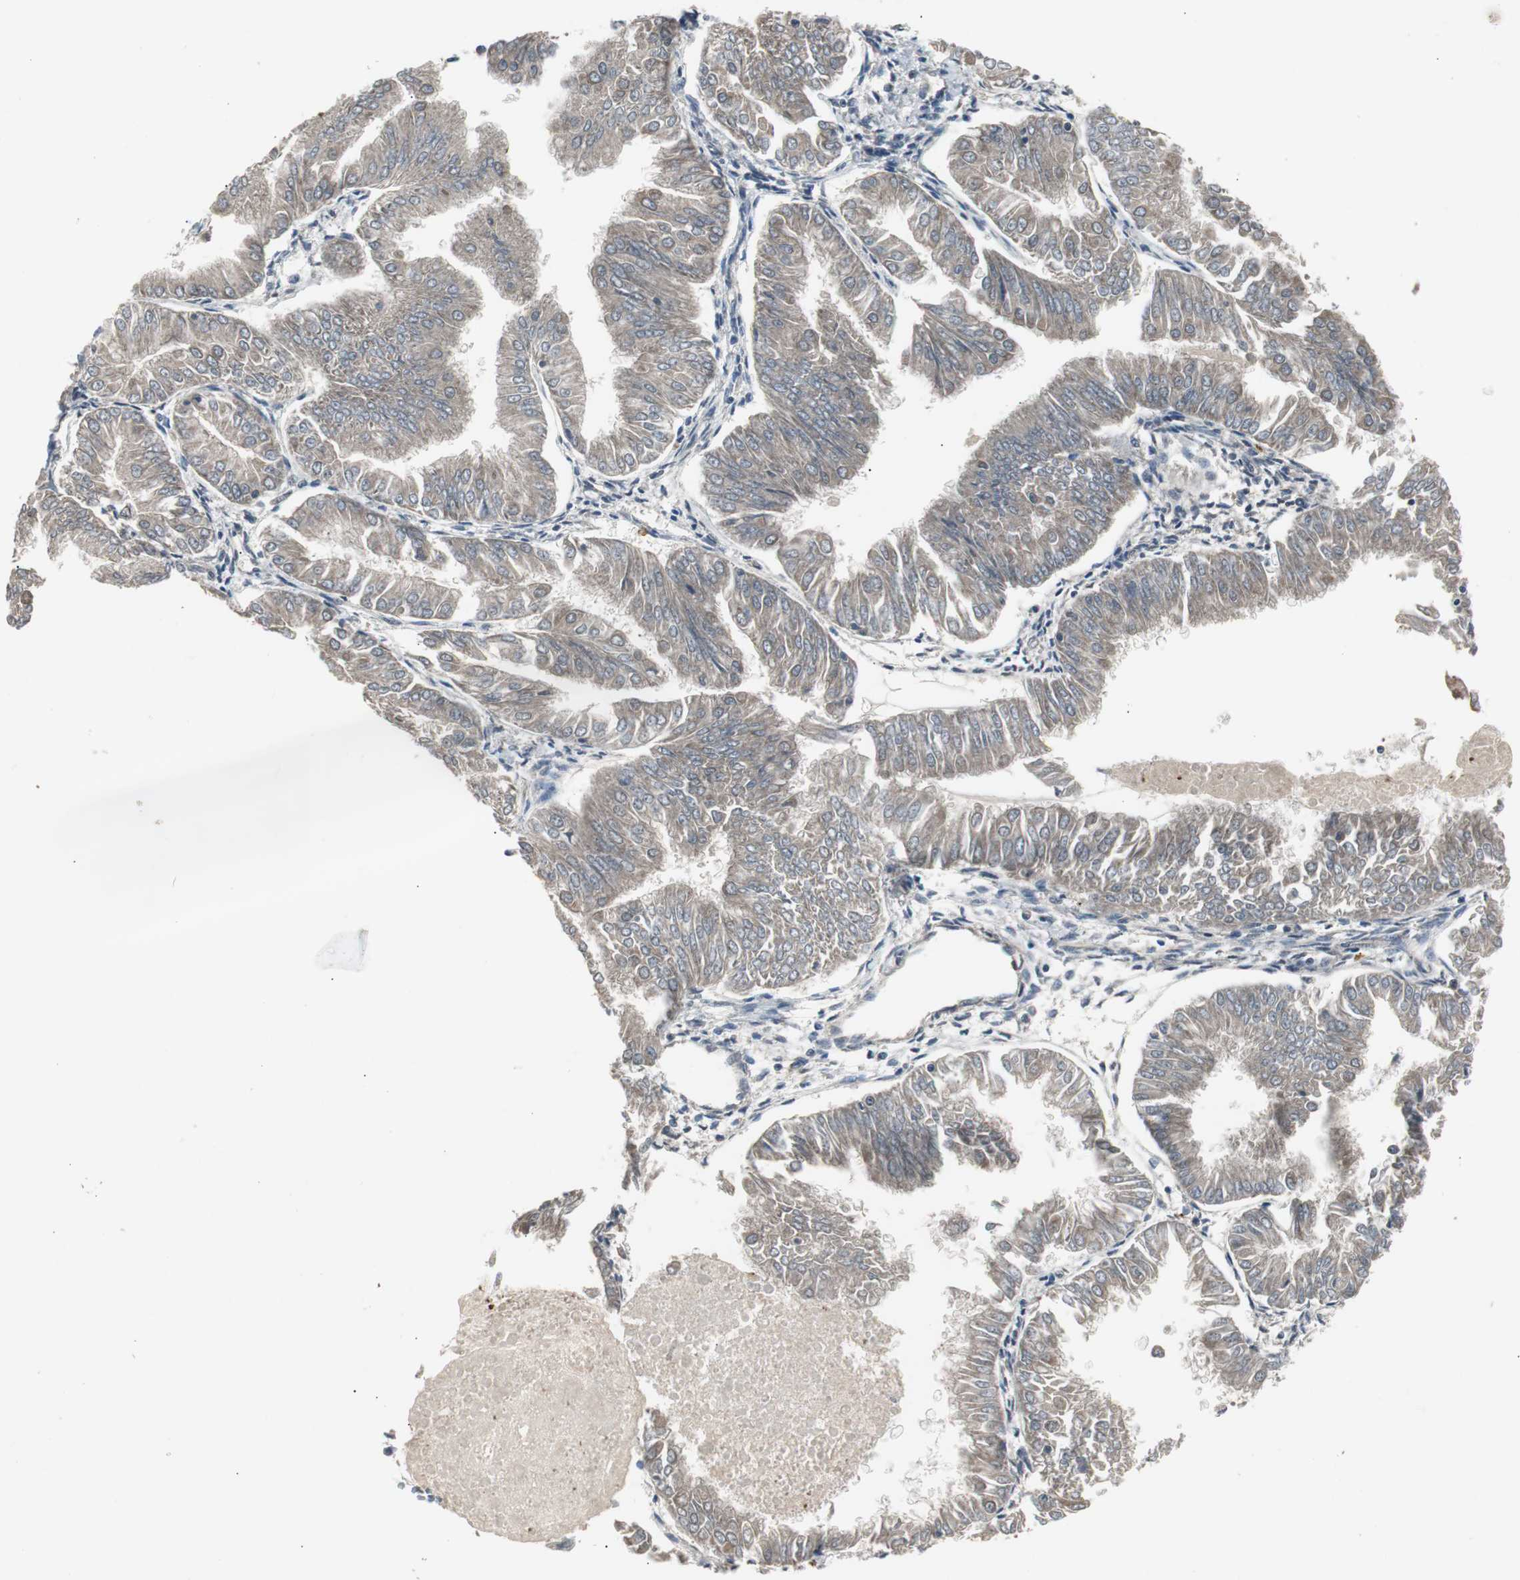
{"staining": {"intensity": "moderate", "quantity": ">75%", "location": "cytoplasmic/membranous"}, "tissue": "endometrial cancer", "cell_type": "Tumor cells", "image_type": "cancer", "snomed": [{"axis": "morphology", "description": "Adenocarcinoma, NOS"}, {"axis": "topography", "description": "Endometrium"}], "caption": "A brown stain labels moderate cytoplasmic/membranous positivity of a protein in endometrial cancer tumor cells.", "gene": "ZMPSTE24", "patient": {"sex": "female", "age": 53}}